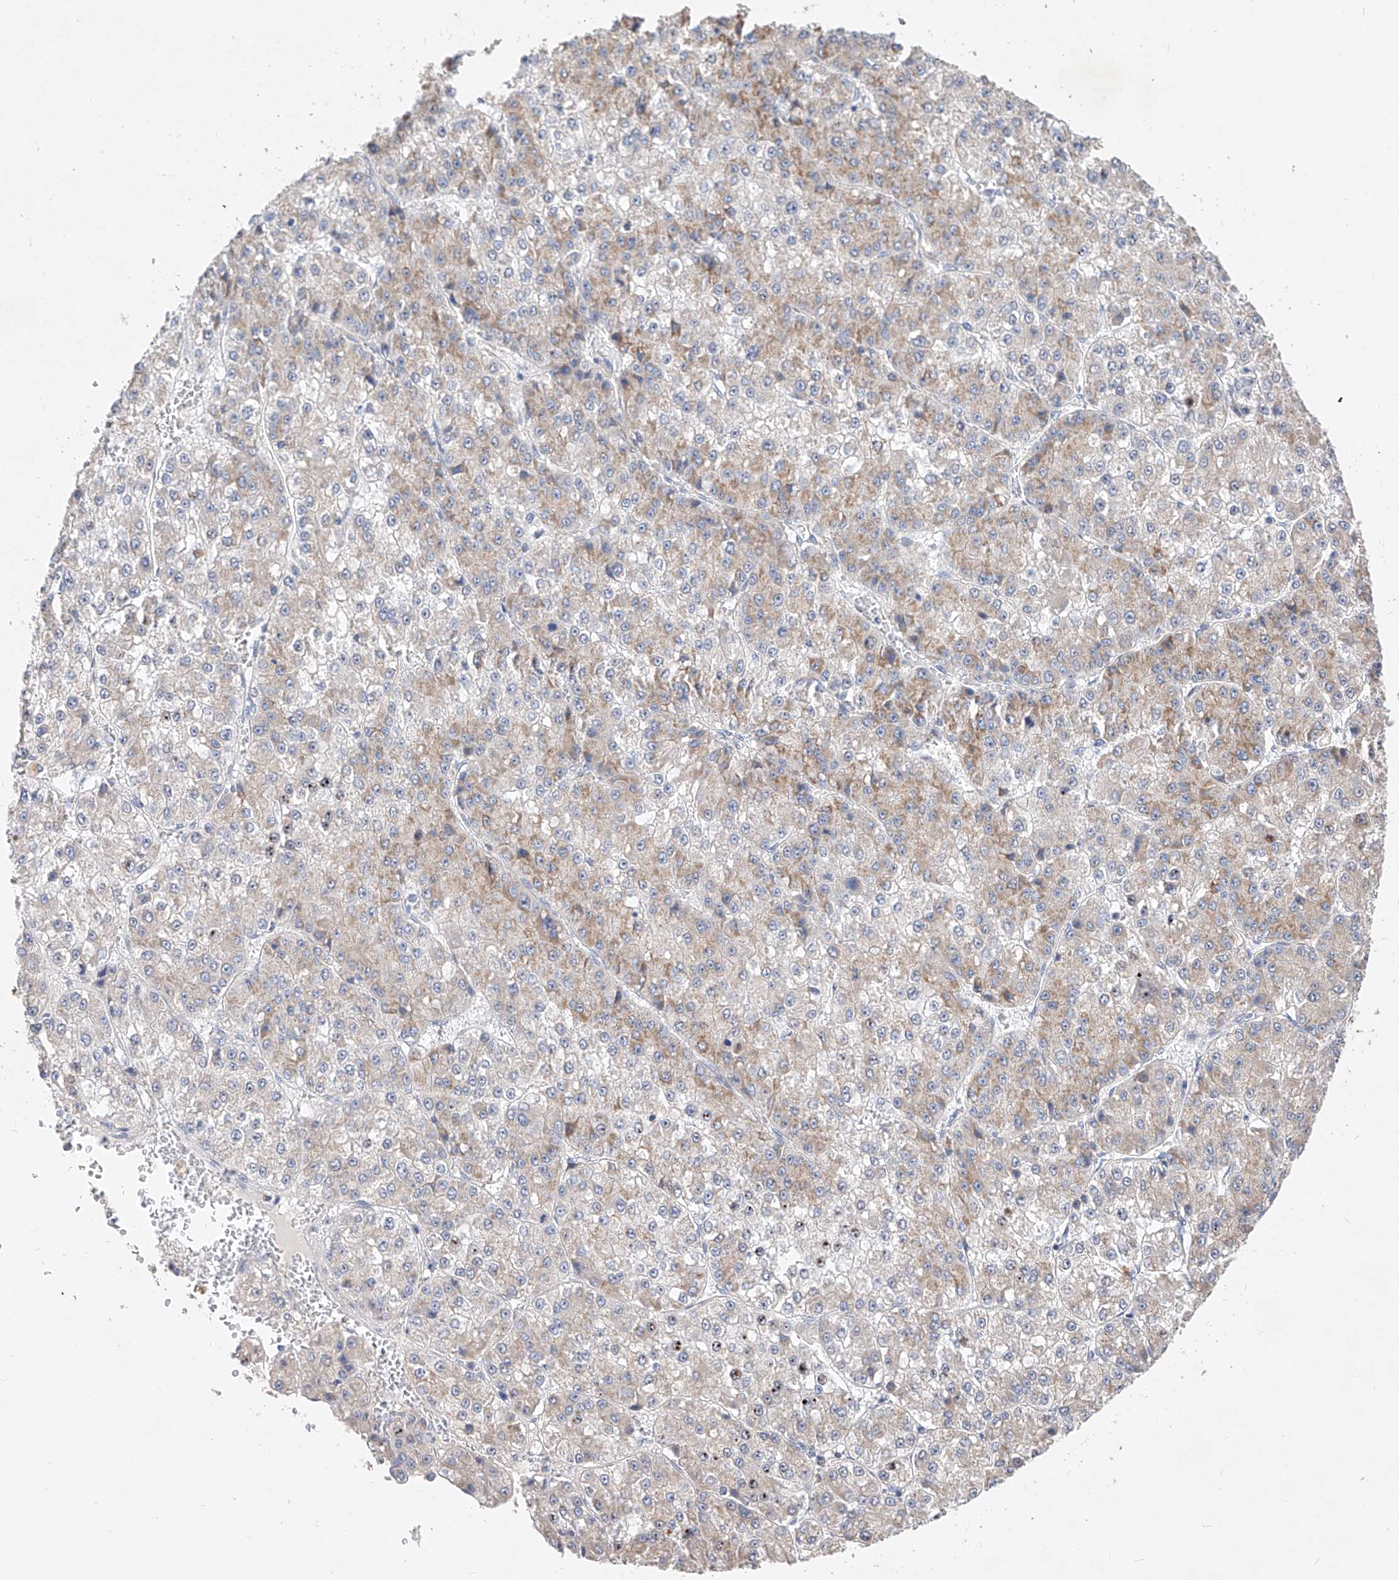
{"staining": {"intensity": "weak", "quantity": "25%-75%", "location": "cytoplasmic/membranous"}, "tissue": "liver cancer", "cell_type": "Tumor cells", "image_type": "cancer", "snomed": [{"axis": "morphology", "description": "Carcinoma, Hepatocellular, NOS"}, {"axis": "topography", "description": "Liver"}], "caption": "Hepatocellular carcinoma (liver) tissue displays weak cytoplasmic/membranous staining in about 25%-75% of tumor cells, visualized by immunohistochemistry.", "gene": "AMD1", "patient": {"sex": "female", "age": 73}}